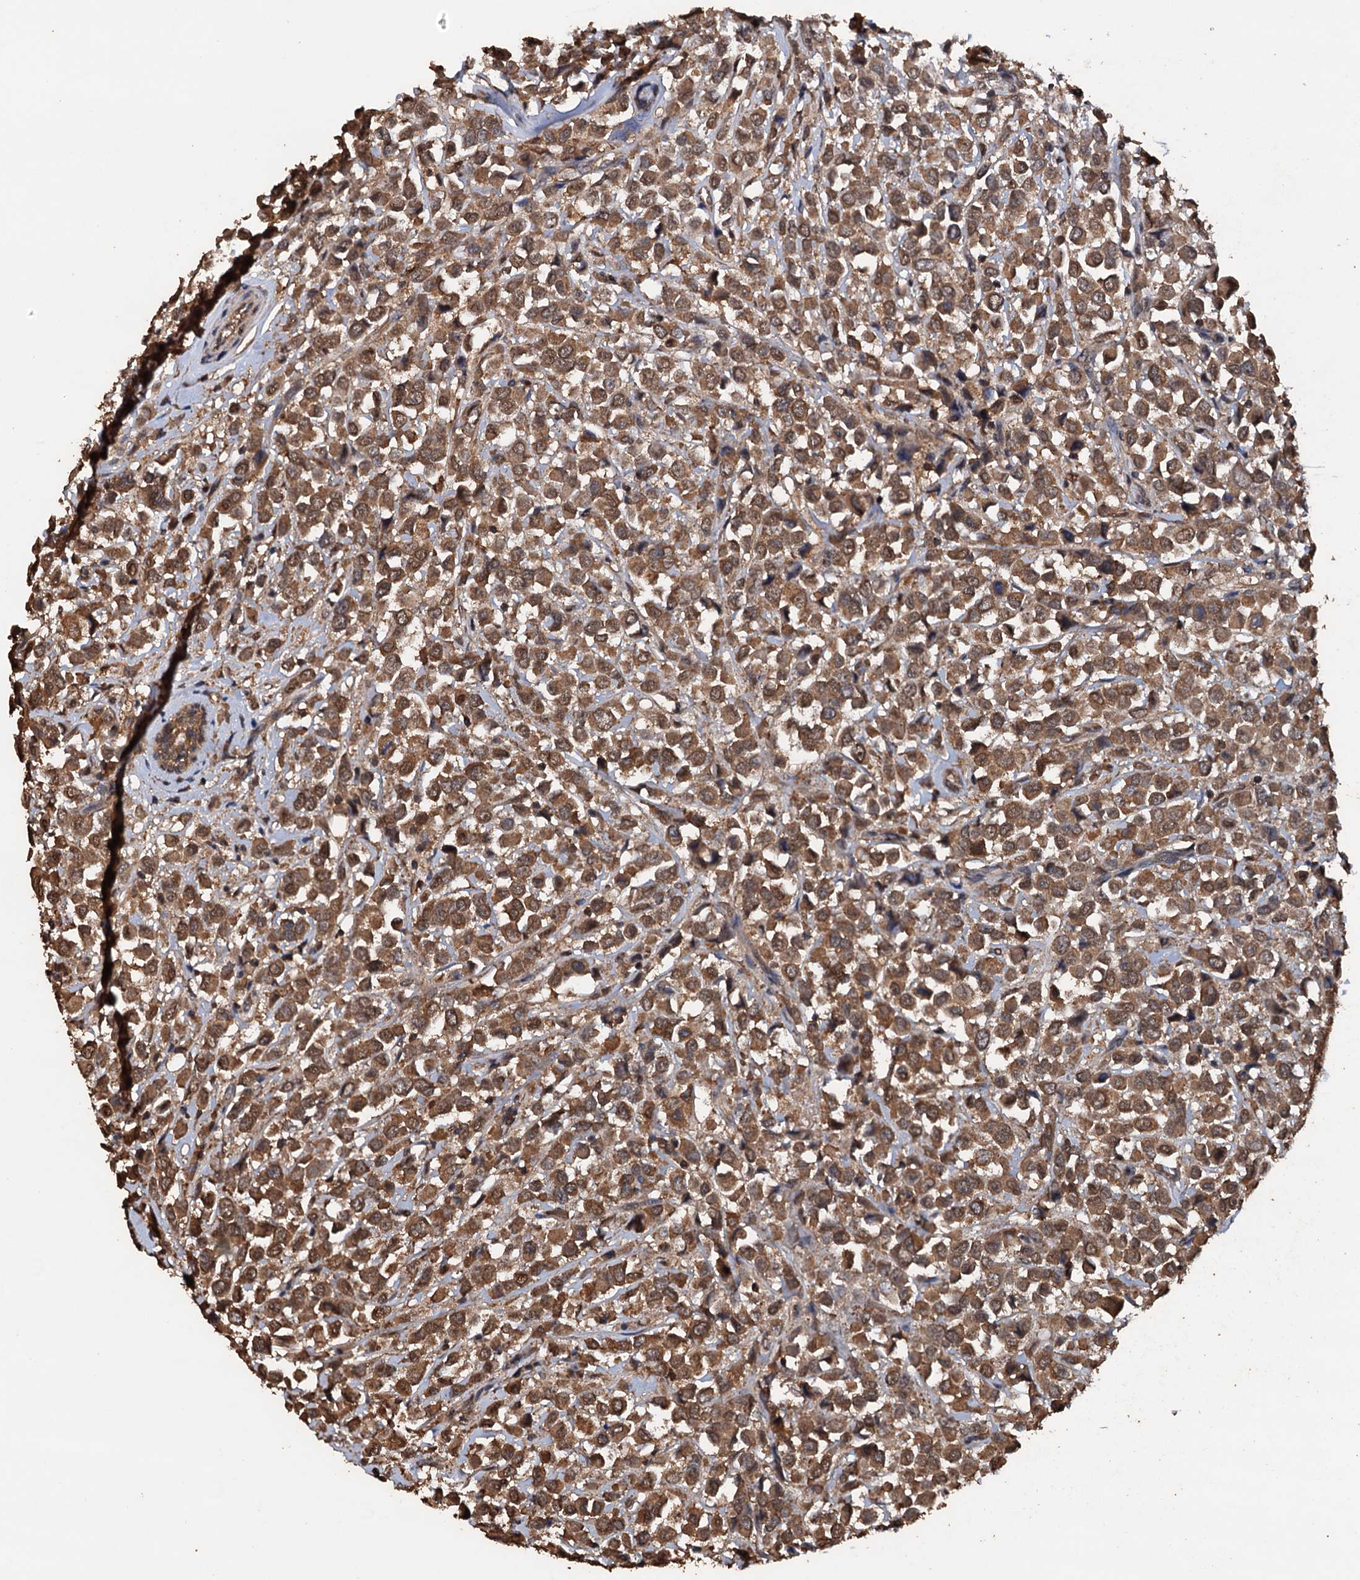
{"staining": {"intensity": "moderate", "quantity": ">75%", "location": "cytoplasmic/membranous,nuclear"}, "tissue": "breast cancer", "cell_type": "Tumor cells", "image_type": "cancer", "snomed": [{"axis": "morphology", "description": "Duct carcinoma"}, {"axis": "topography", "description": "Breast"}], "caption": "Immunohistochemical staining of breast cancer displays medium levels of moderate cytoplasmic/membranous and nuclear protein expression in about >75% of tumor cells.", "gene": "PSMD9", "patient": {"sex": "female", "age": 61}}